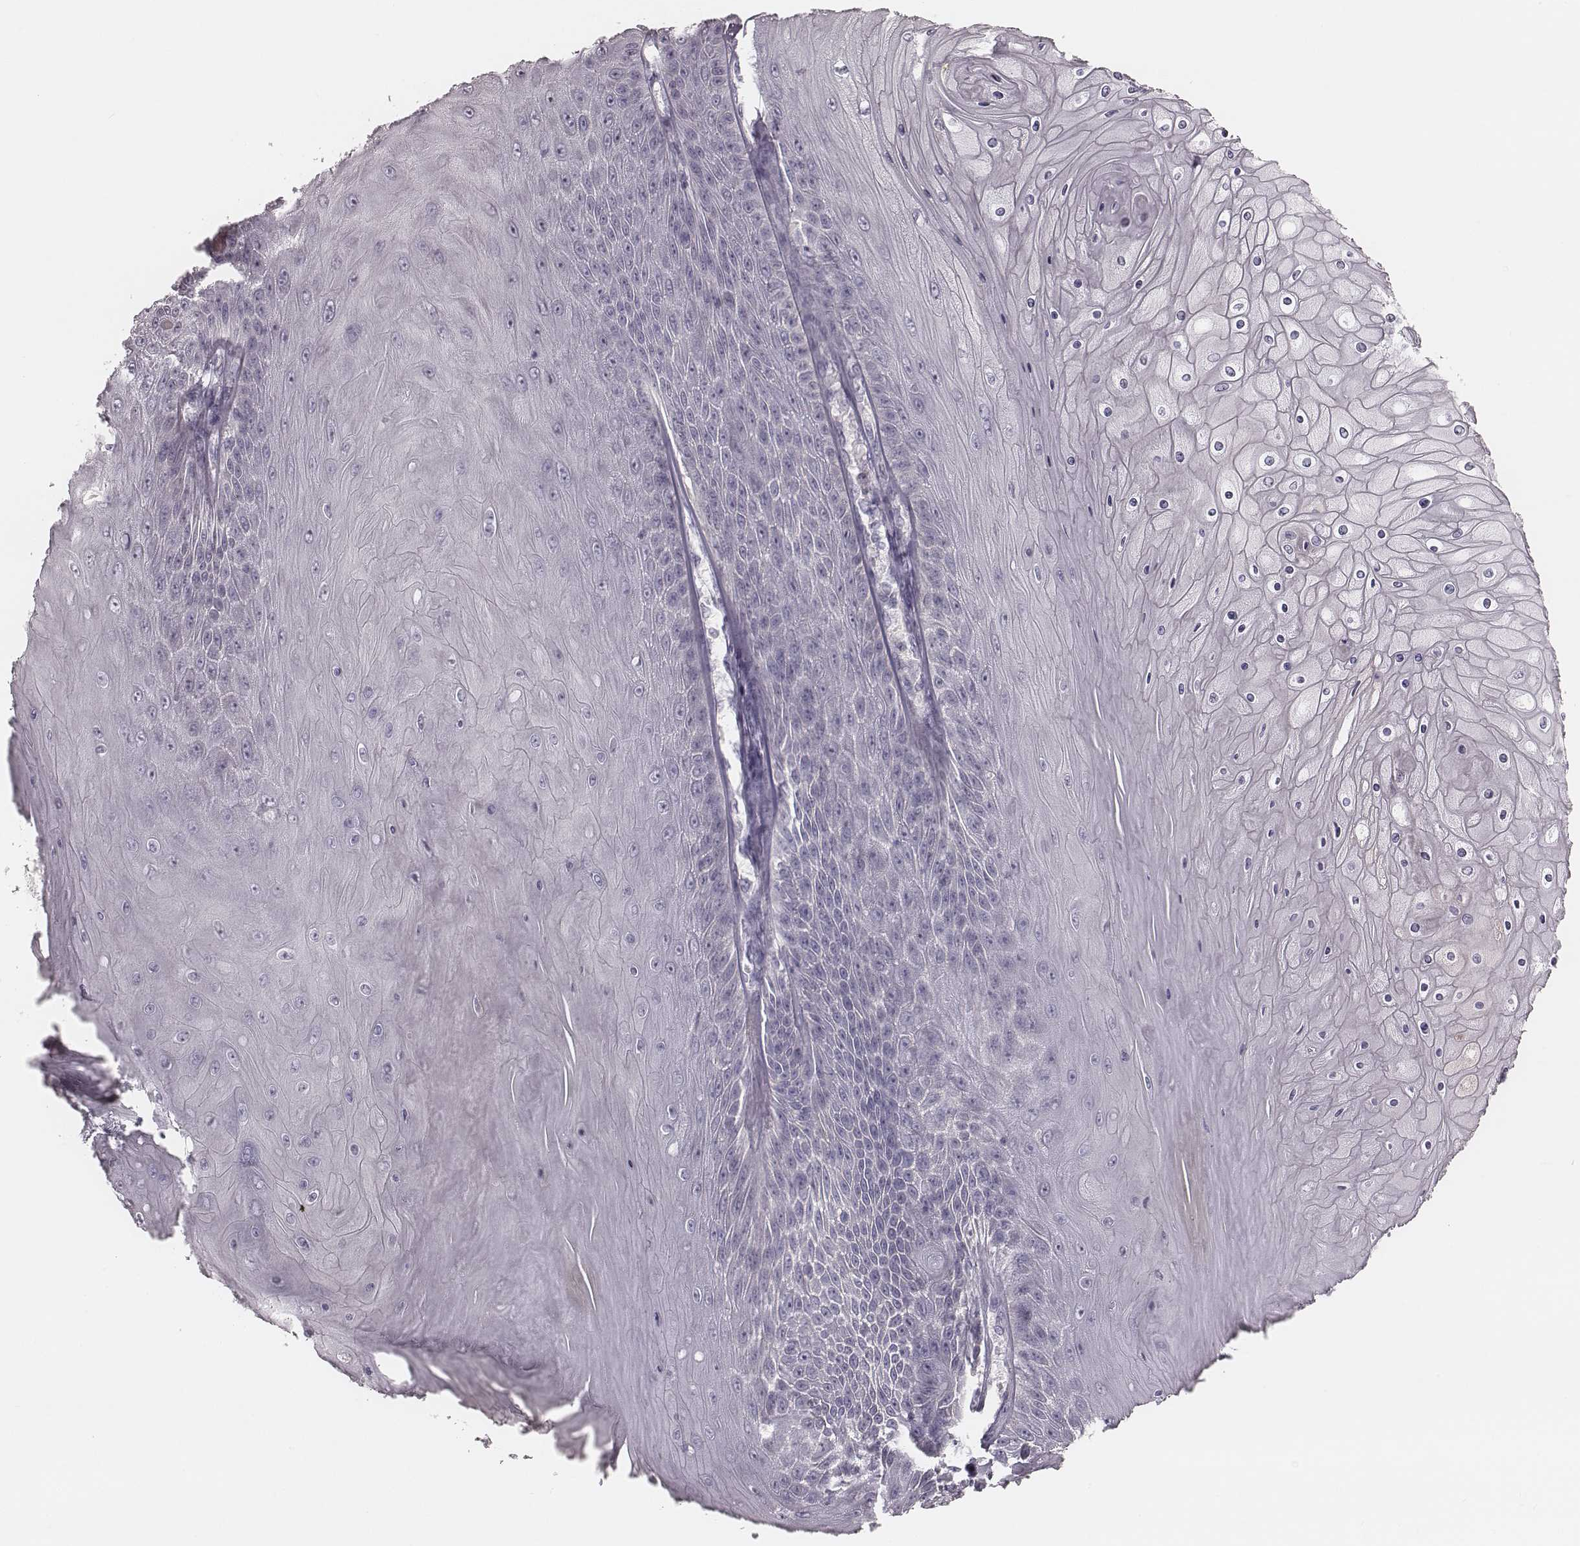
{"staining": {"intensity": "negative", "quantity": "none", "location": "none"}, "tissue": "skin cancer", "cell_type": "Tumor cells", "image_type": "cancer", "snomed": [{"axis": "morphology", "description": "Squamous cell carcinoma, NOS"}, {"axis": "topography", "description": "Skin"}], "caption": "A high-resolution image shows immunohistochemistry (IHC) staining of skin squamous cell carcinoma, which reveals no significant positivity in tumor cells.", "gene": "SMIM24", "patient": {"sex": "male", "age": 62}}